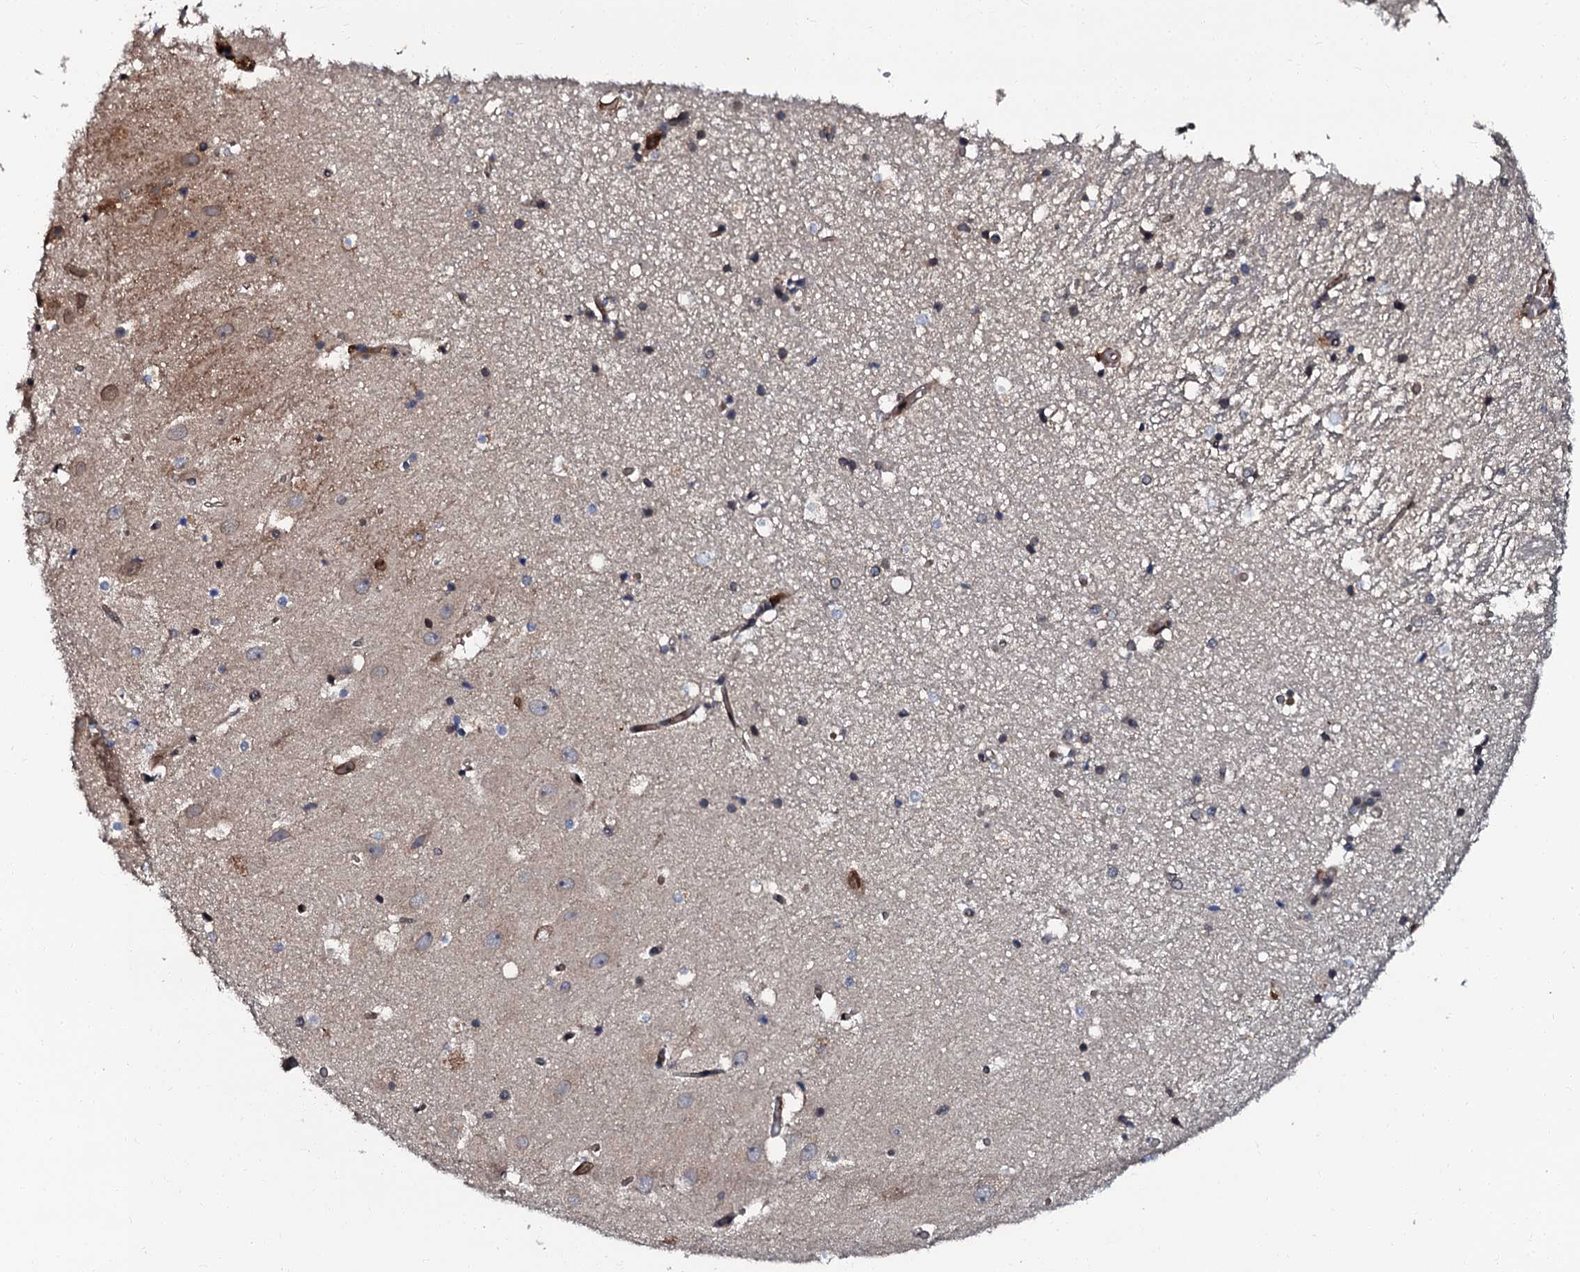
{"staining": {"intensity": "weak", "quantity": "<25%", "location": "cytoplasmic/membranous"}, "tissue": "hippocampus", "cell_type": "Glial cells", "image_type": "normal", "snomed": [{"axis": "morphology", "description": "Normal tissue, NOS"}, {"axis": "topography", "description": "Hippocampus"}], "caption": "The histopathology image demonstrates no significant positivity in glial cells of hippocampus.", "gene": "N4BP1", "patient": {"sex": "female", "age": 52}}